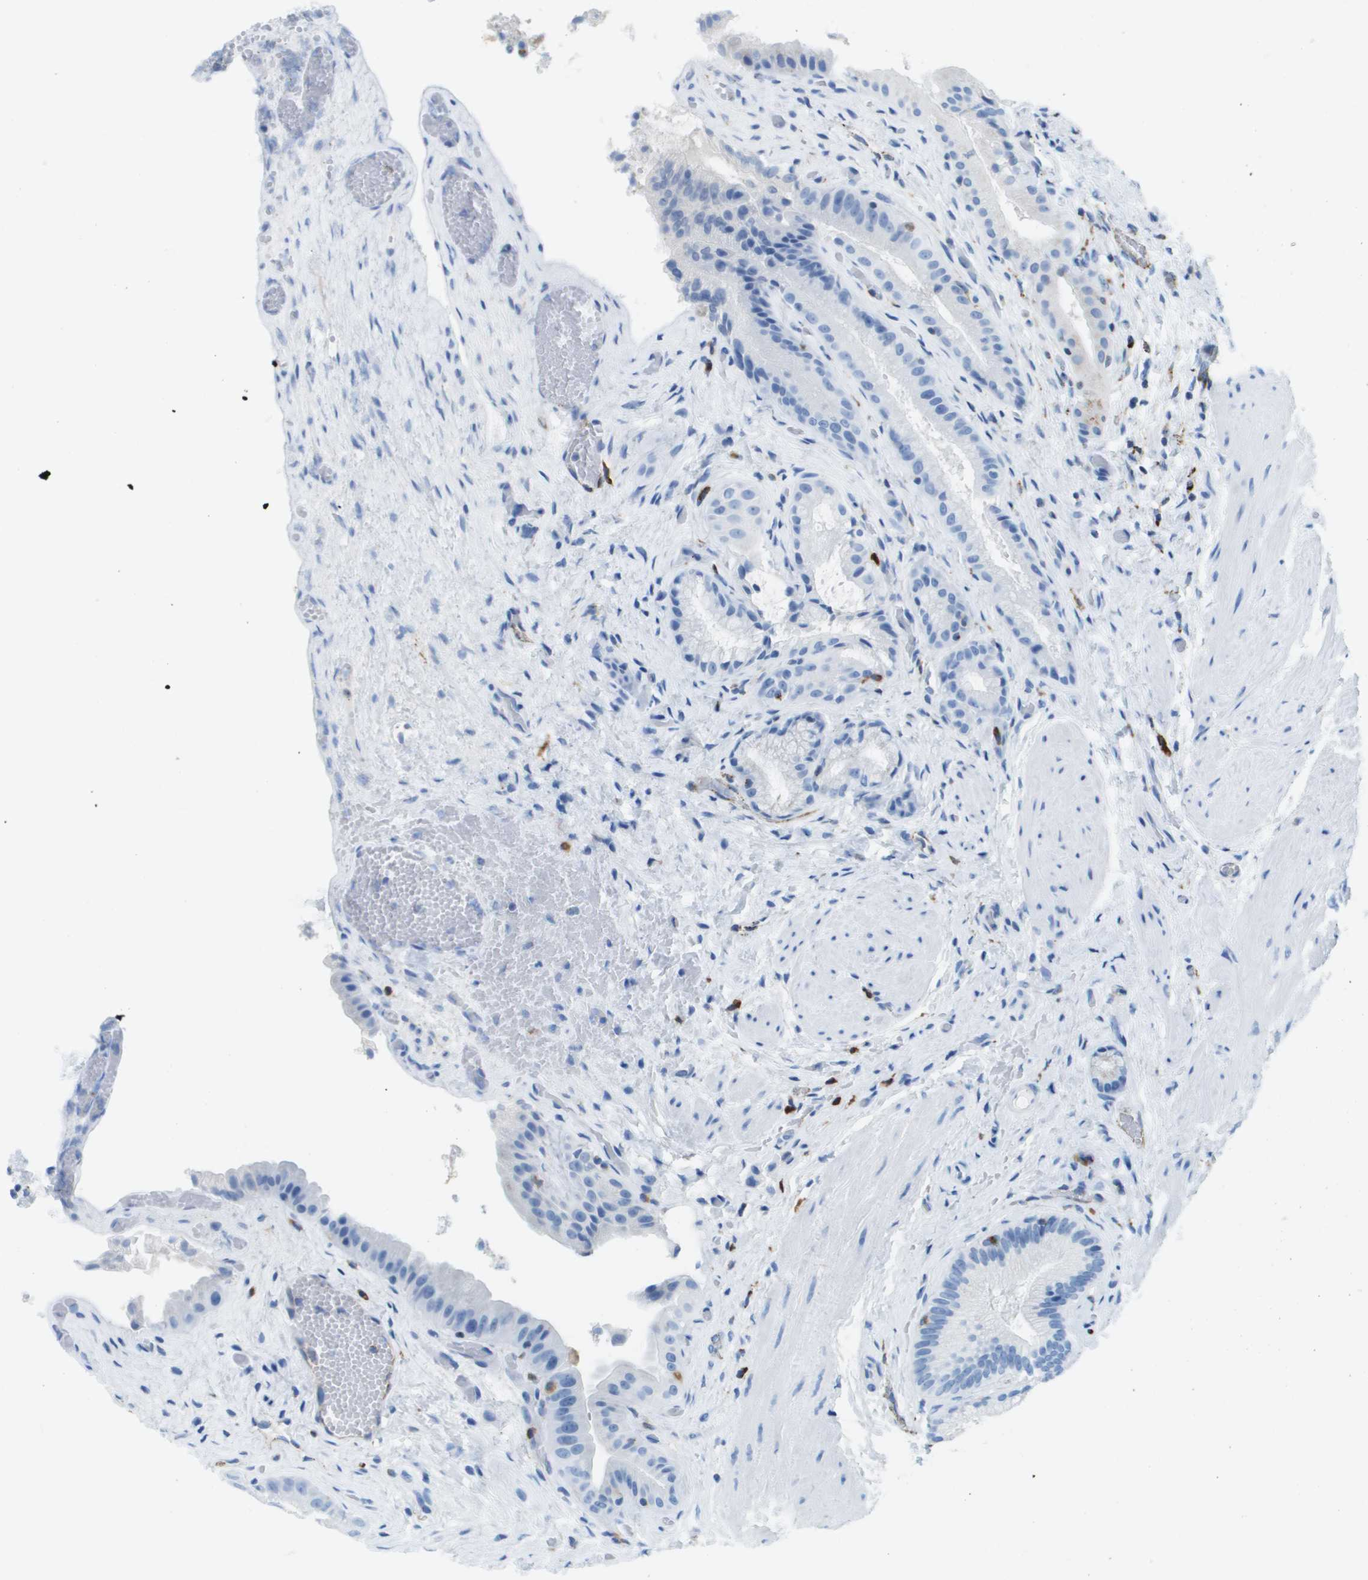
{"staining": {"intensity": "negative", "quantity": "none", "location": "none"}, "tissue": "gallbladder", "cell_type": "Glandular cells", "image_type": "normal", "snomed": [{"axis": "morphology", "description": "Normal tissue, NOS"}, {"axis": "topography", "description": "Gallbladder"}], "caption": "Immunohistochemical staining of benign gallbladder exhibits no significant positivity in glandular cells. The staining is performed using DAB brown chromogen with nuclei counter-stained in using hematoxylin.", "gene": "PRCP", "patient": {"sex": "male", "age": 49}}